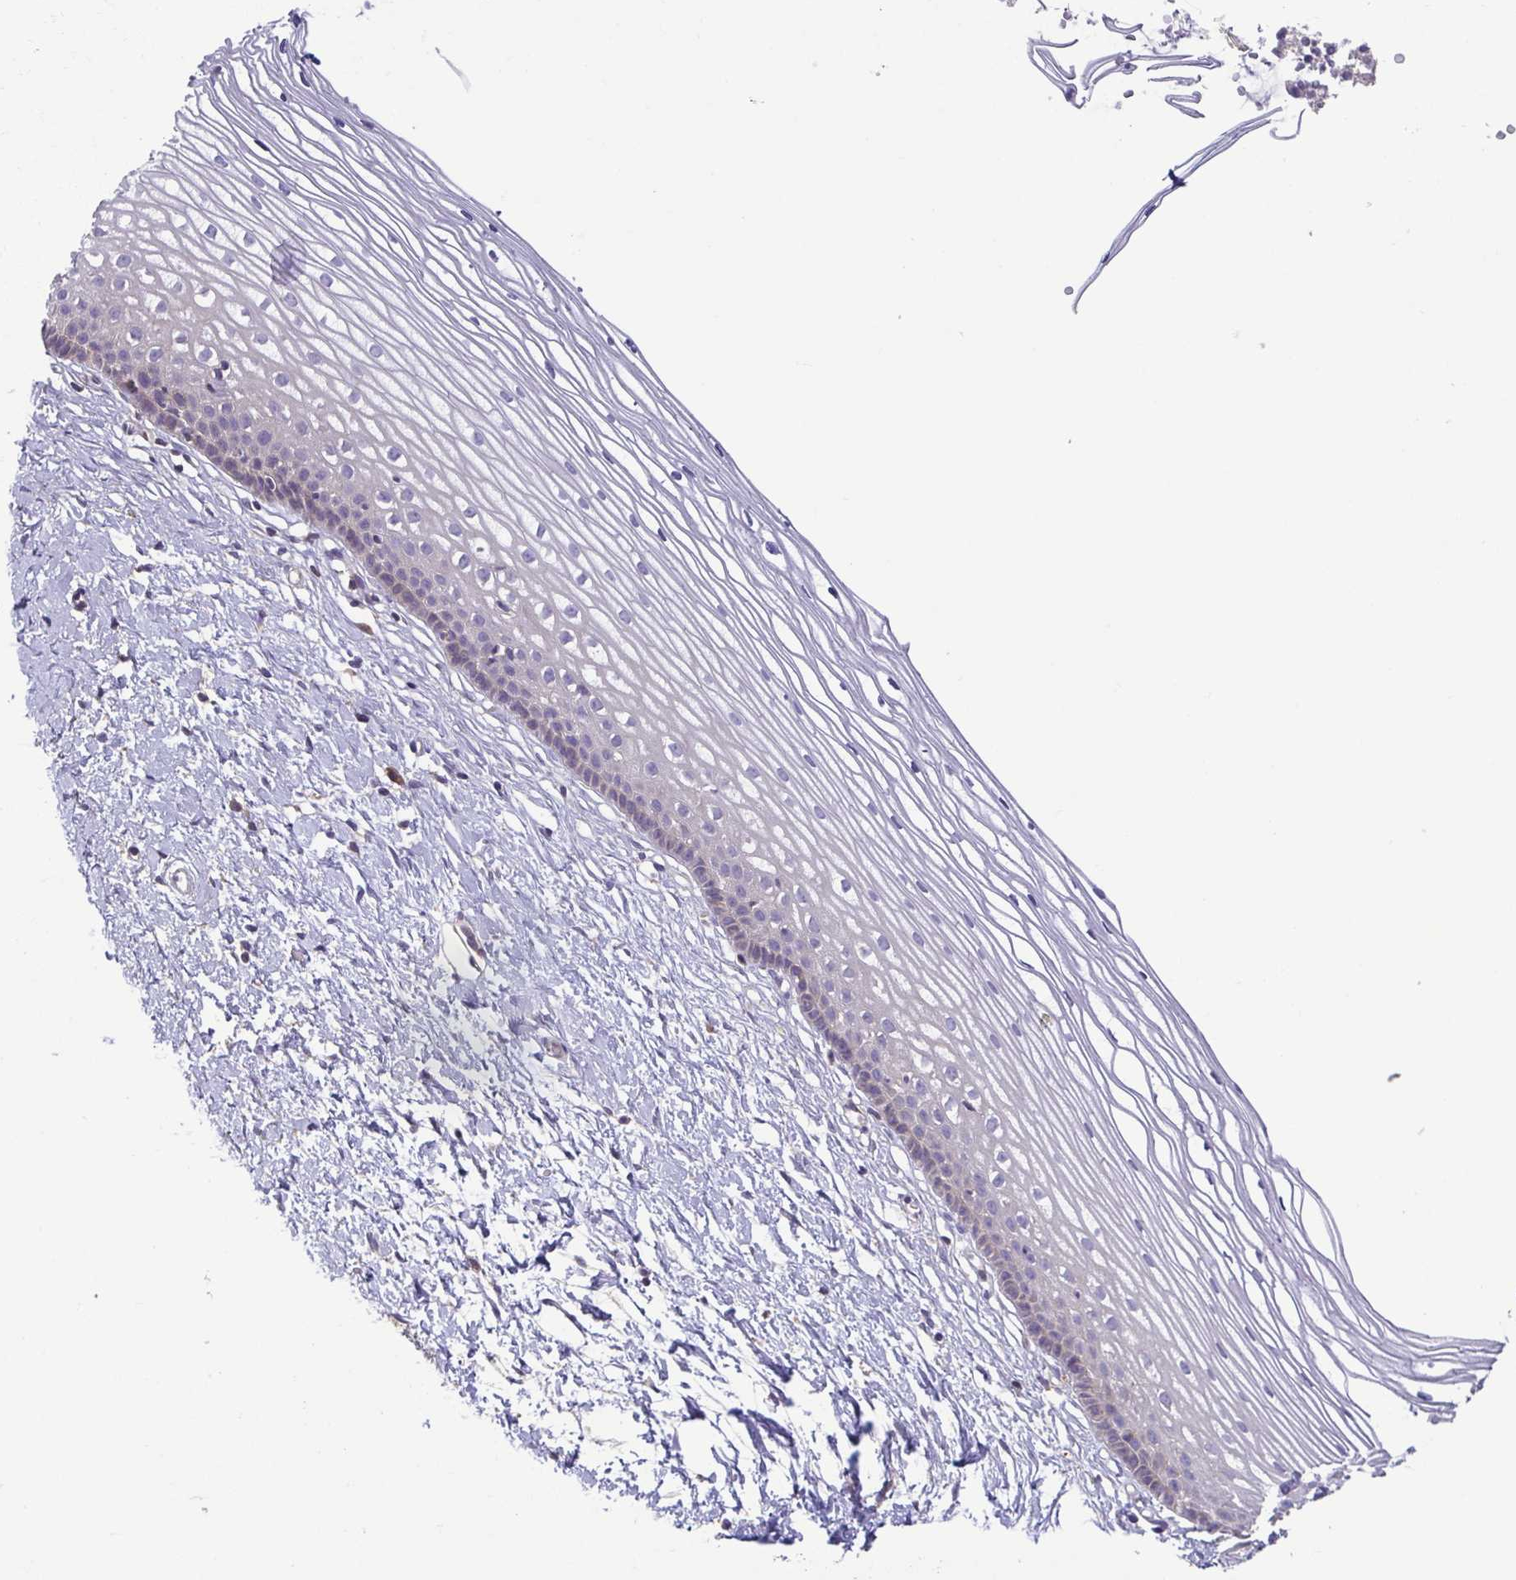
{"staining": {"intensity": "negative", "quantity": "none", "location": "none"}, "tissue": "cervix", "cell_type": "Glandular cells", "image_type": "normal", "snomed": [{"axis": "morphology", "description": "Normal tissue, NOS"}, {"axis": "topography", "description": "Cervix"}], "caption": "Immunohistochemistry (IHC) photomicrograph of normal cervix: cervix stained with DAB (3,3'-diaminobenzidine) exhibits no significant protein staining in glandular cells. Brightfield microscopy of IHC stained with DAB (brown) and hematoxylin (blue), captured at high magnification.", "gene": "LMF2", "patient": {"sex": "female", "age": 40}}